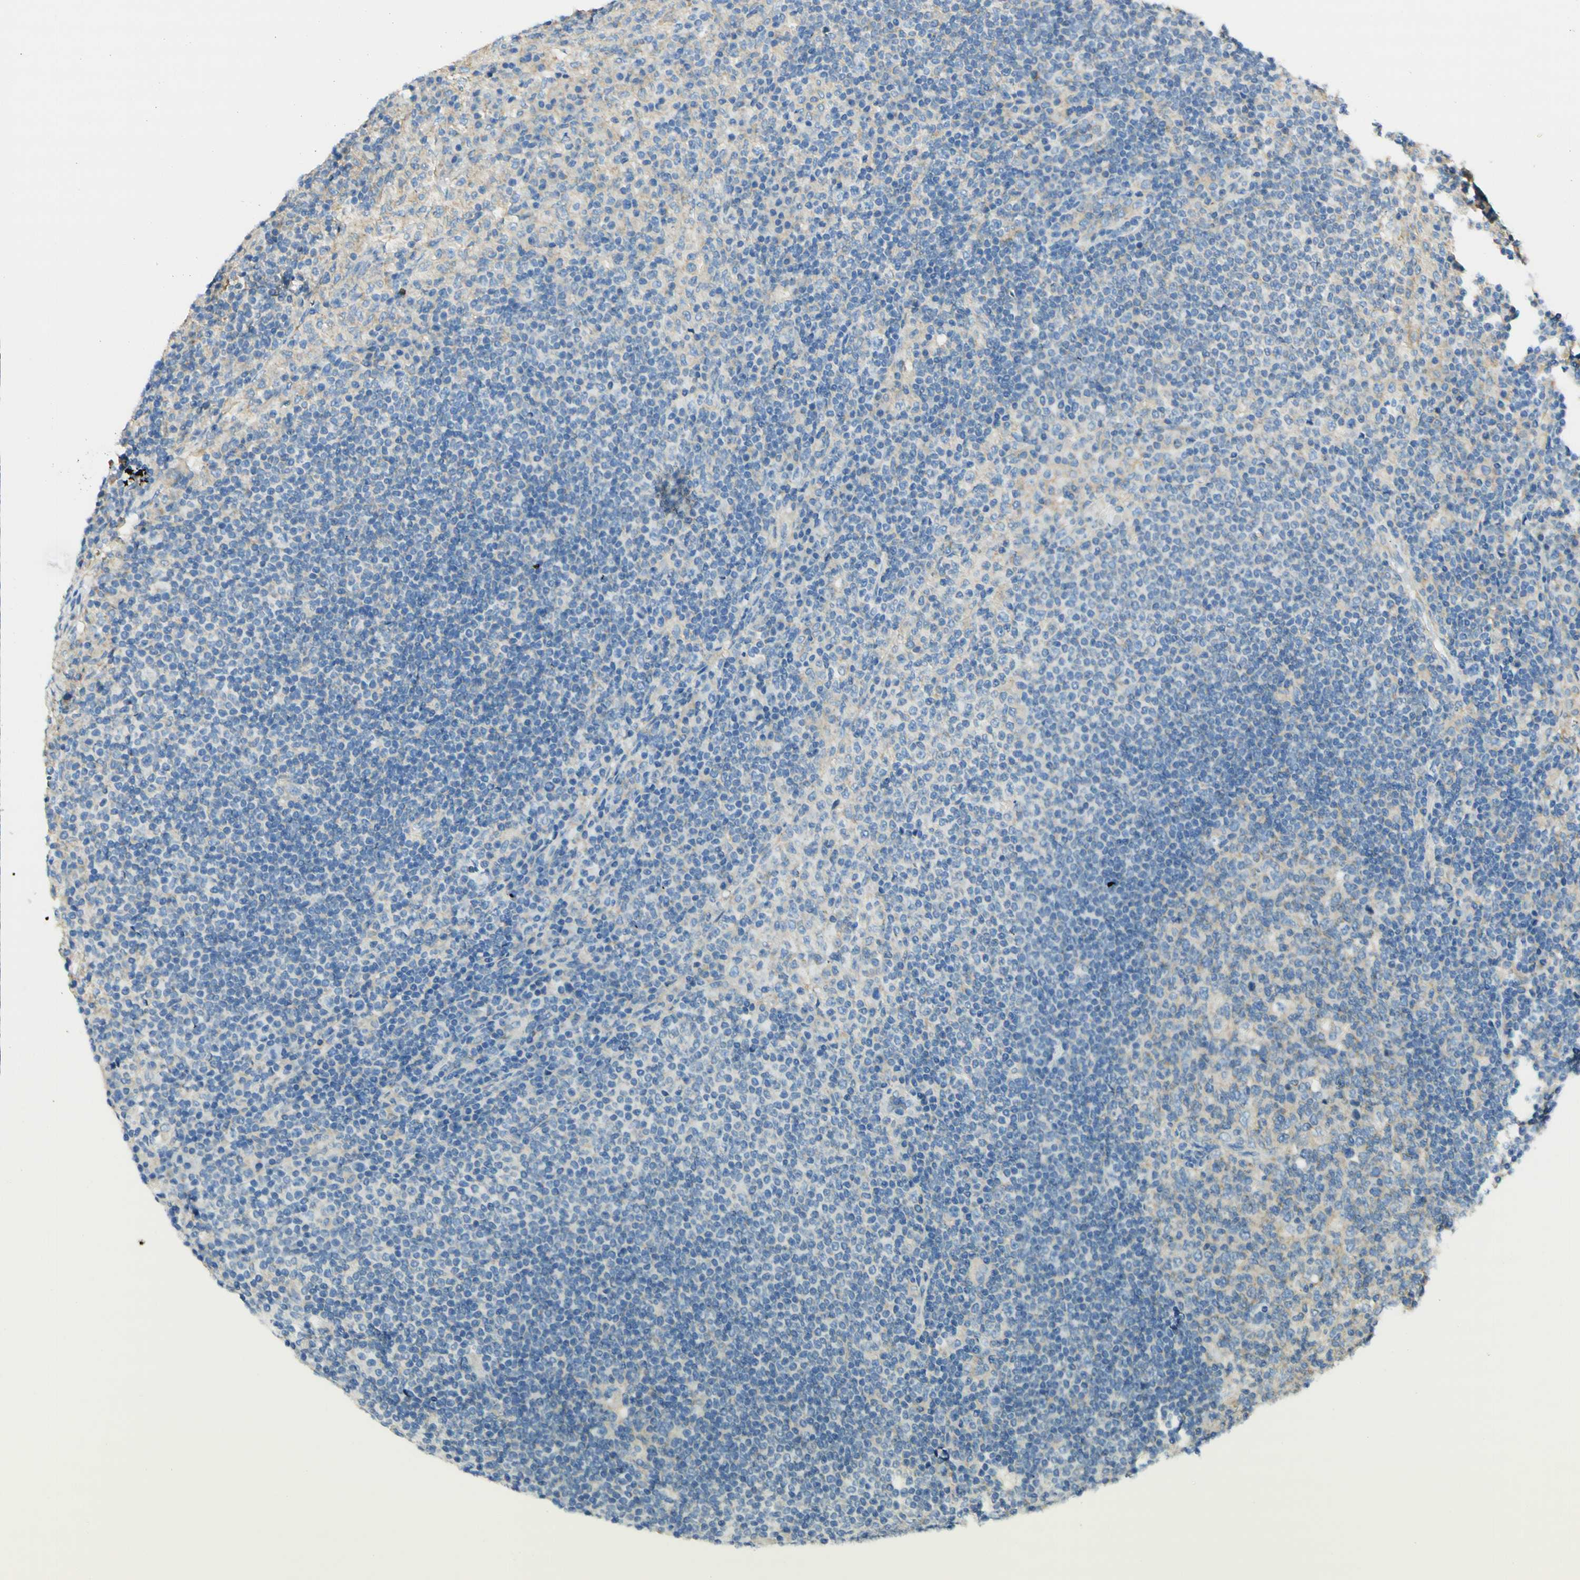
{"staining": {"intensity": "weak", "quantity": "<25%", "location": "cytoplasmic/membranous"}, "tissue": "lymph node", "cell_type": "Germinal center cells", "image_type": "normal", "snomed": [{"axis": "morphology", "description": "Normal tissue, NOS"}, {"axis": "topography", "description": "Lymph node"}], "caption": "This is a photomicrograph of immunohistochemistry staining of unremarkable lymph node, which shows no expression in germinal center cells.", "gene": "CLTC", "patient": {"sex": "female", "age": 53}}